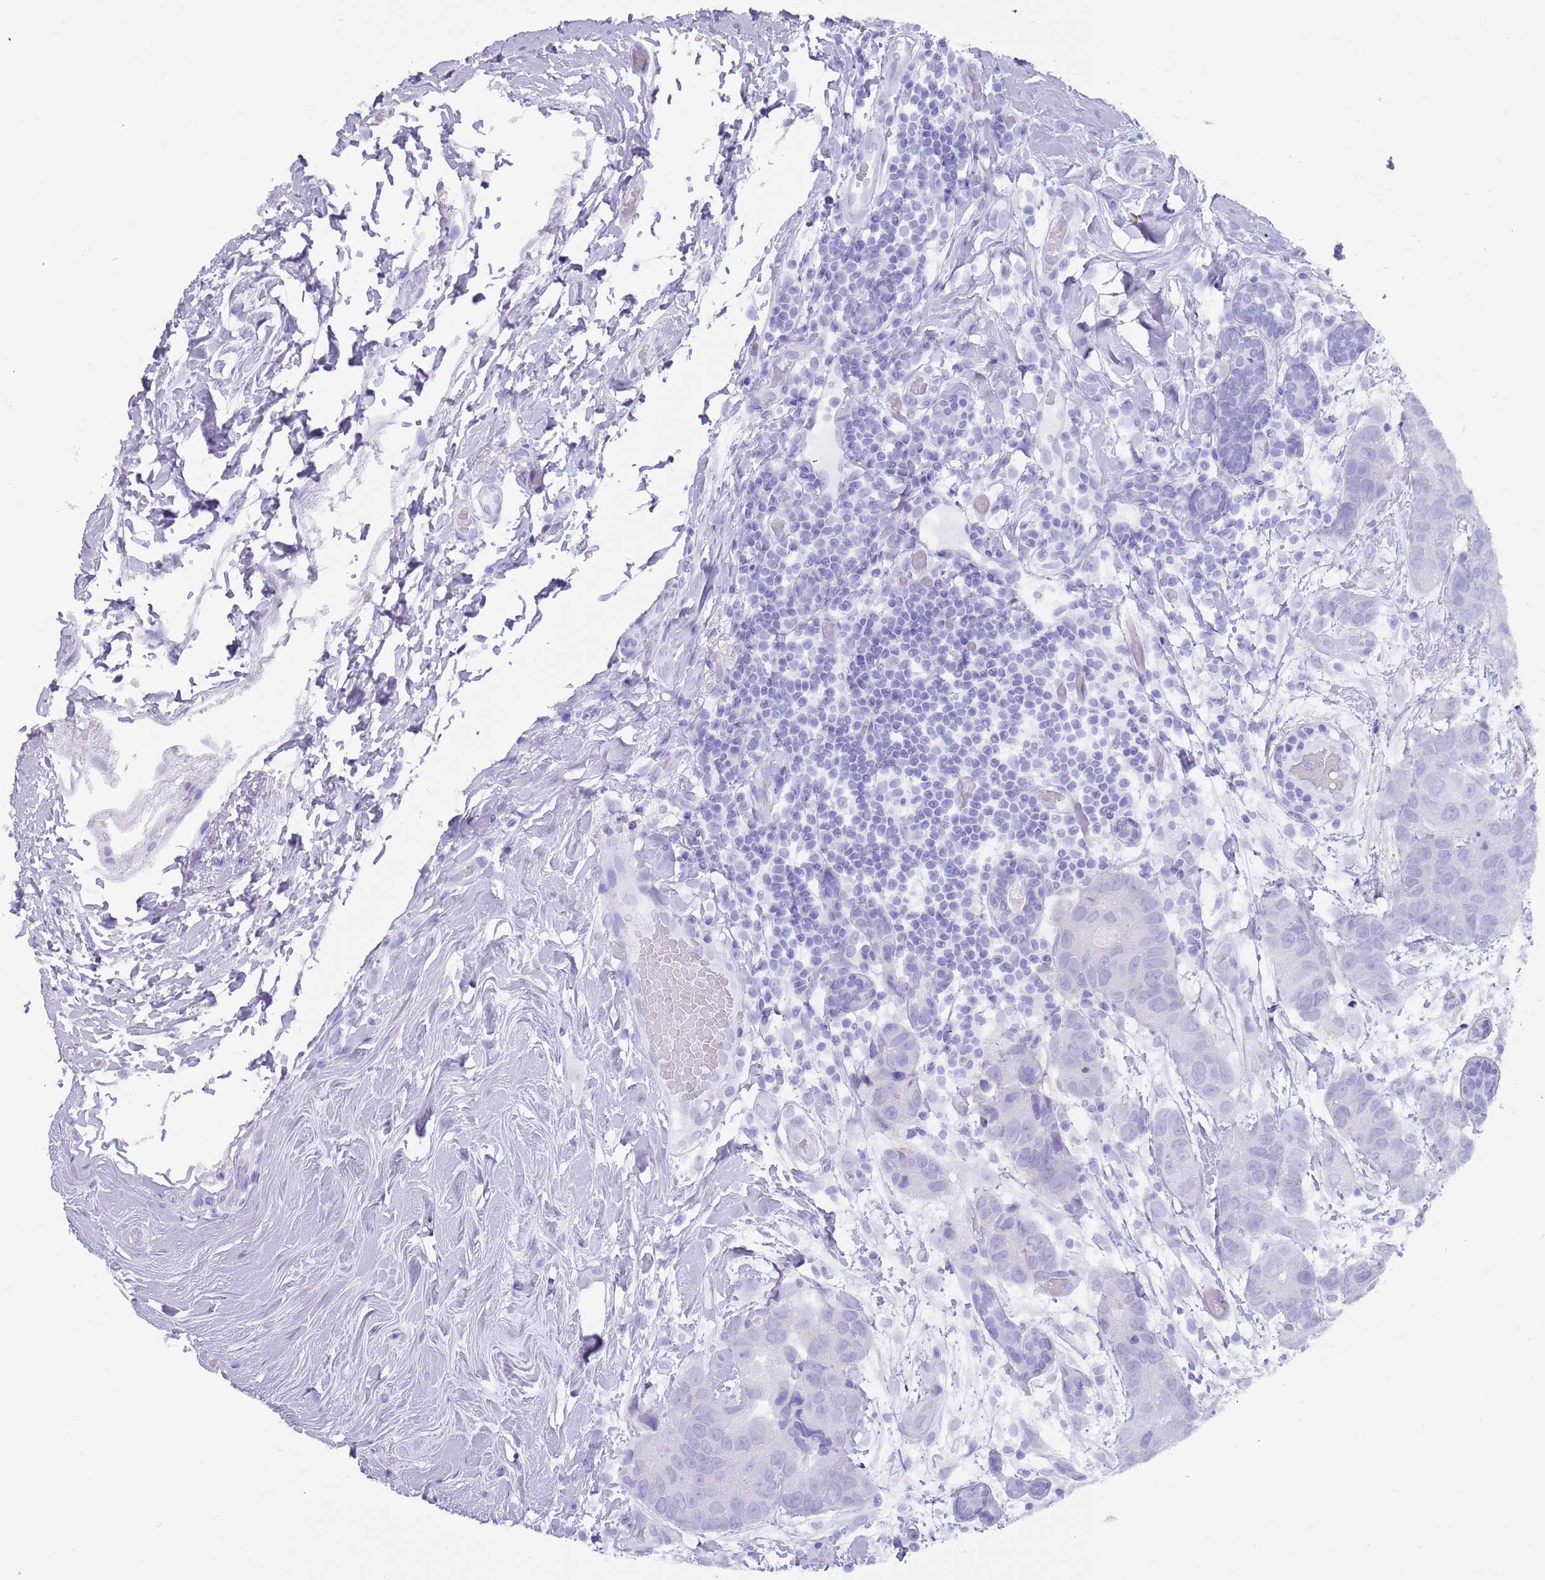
{"staining": {"intensity": "negative", "quantity": "none", "location": "none"}, "tissue": "breast cancer", "cell_type": "Tumor cells", "image_type": "cancer", "snomed": [{"axis": "morphology", "description": "Duct carcinoma"}, {"axis": "topography", "description": "Breast"}], "caption": "There is no significant positivity in tumor cells of intraductal carcinoma (breast). Brightfield microscopy of immunohistochemistry (IHC) stained with DAB (3,3'-diaminobenzidine) (brown) and hematoxylin (blue), captured at high magnification.", "gene": "HDAC8", "patient": {"sex": "female", "age": 62}}